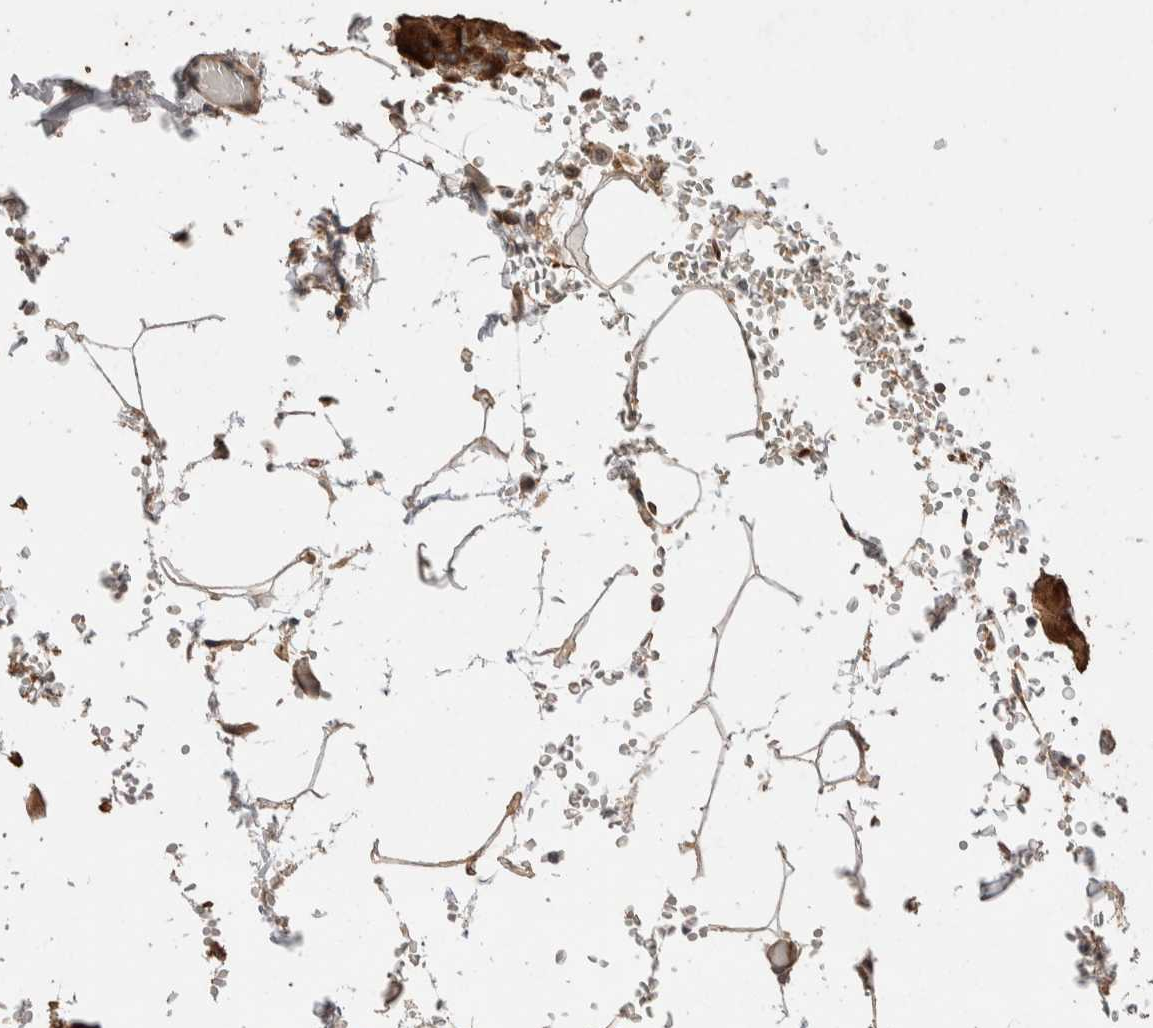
{"staining": {"intensity": "strong", "quantity": ">75%", "location": "cytoplasmic/membranous"}, "tissue": "pancreas", "cell_type": "Exocrine glandular cells", "image_type": "normal", "snomed": [{"axis": "morphology", "description": "Normal tissue, NOS"}, {"axis": "topography", "description": "Pancreas"}], "caption": "The micrograph exhibits immunohistochemical staining of unremarkable pancreas. There is strong cytoplasmic/membranous expression is identified in about >75% of exocrine glandular cells. The protein is stained brown, and the nuclei are stained in blue (DAB (3,3'-diaminobenzidine) IHC with brightfield microscopy, high magnification).", "gene": "PRDM15", "patient": {"sex": "female", "age": 43}}